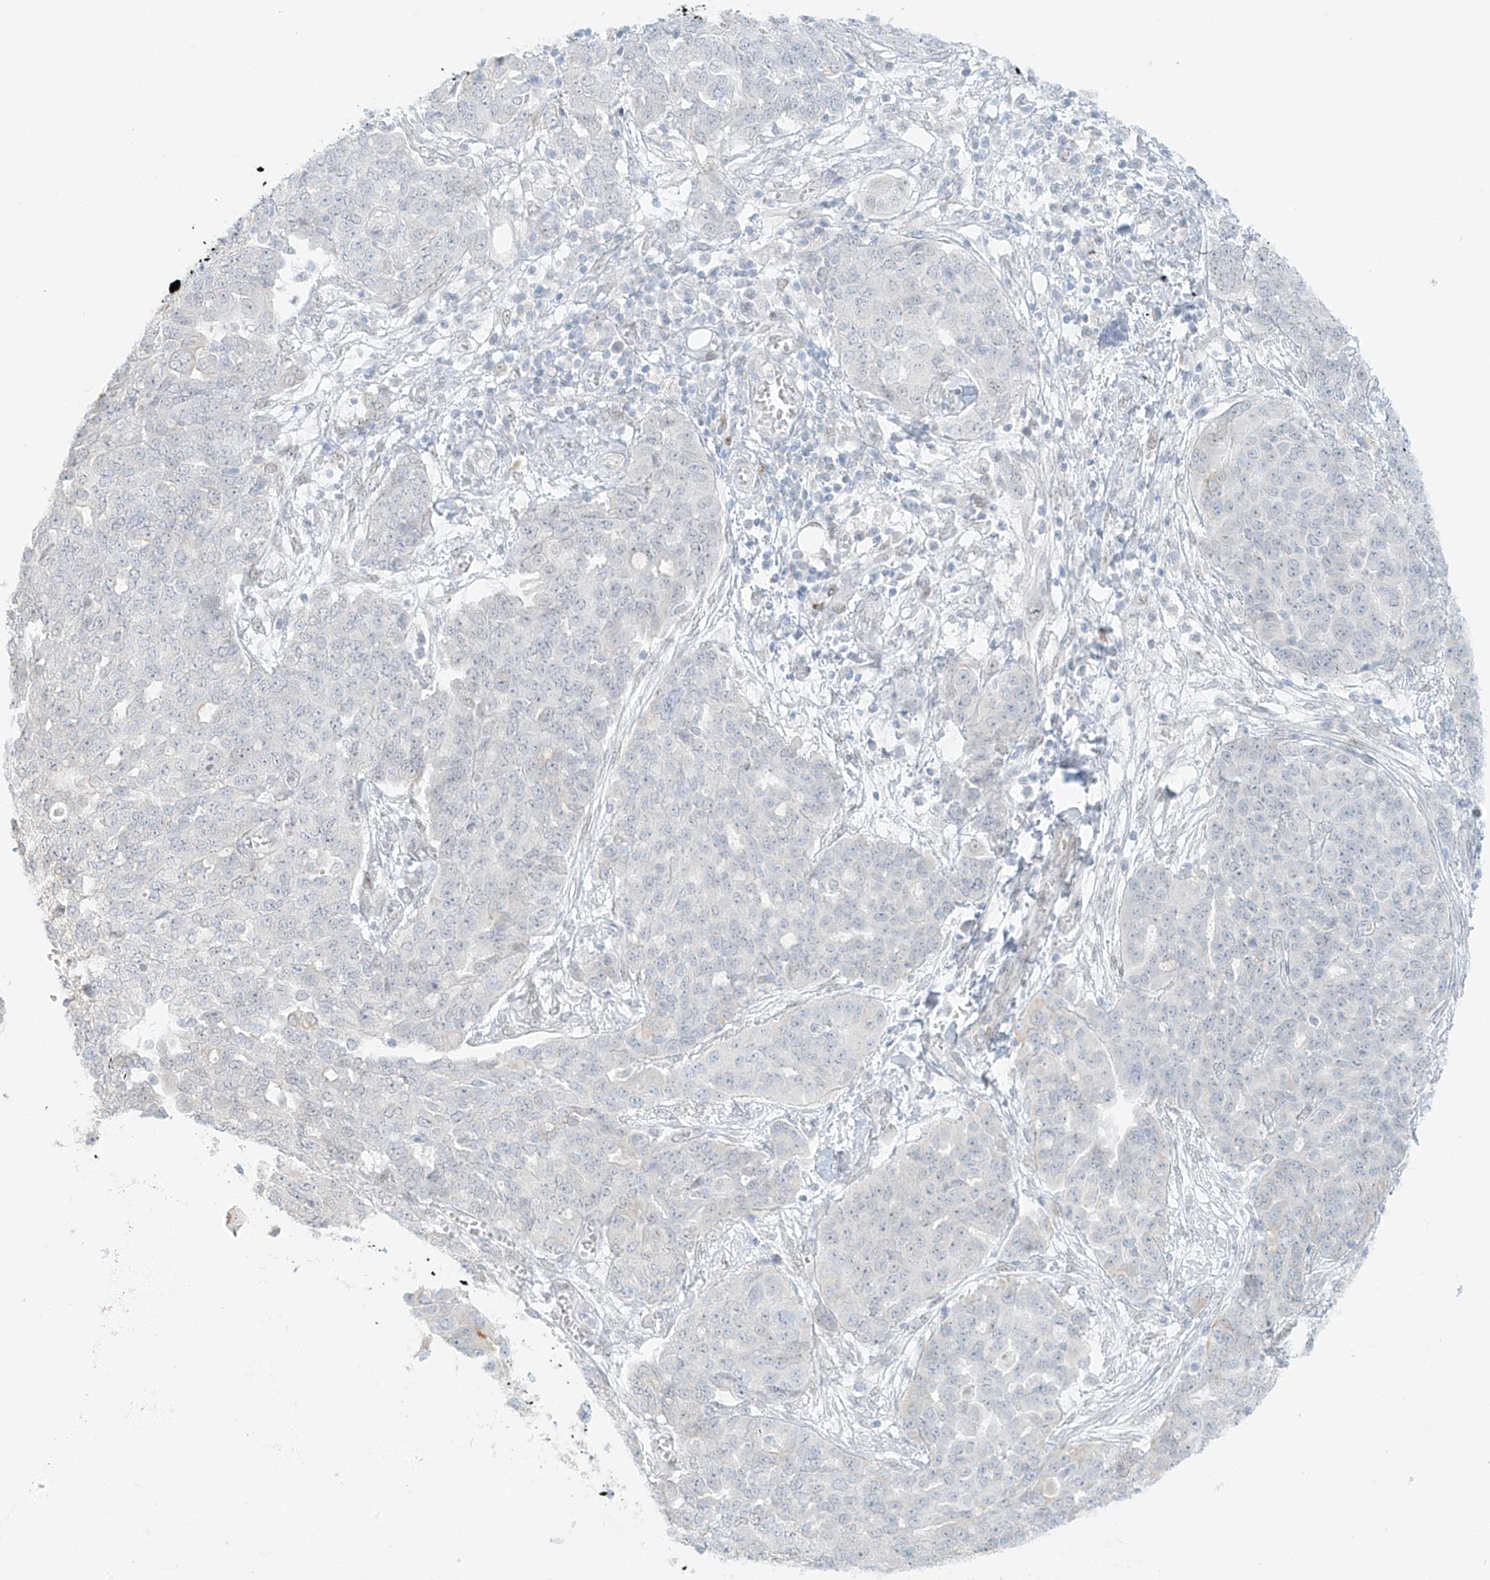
{"staining": {"intensity": "negative", "quantity": "none", "location": "none"}, "tissue": "ovarian cancer", "cell_type": "Tumor cells", "image_type": "cancer", "snomed": [{"axis": "morphology", "description": "Cystadenocarcinoma, serous, NOS"}, {"axis": "topography", "description": "Soft tissue"}, {"axis": "topography", "description": "Ovary"}], "caption": "The immunohistochemistry (IHC) photomicrograph has no significant staining in tumor cells of ovarian serous cystadenocarcinoma tissue.", "gene": "ZNF774", "patient": {"sex": "female", "age": 57}}